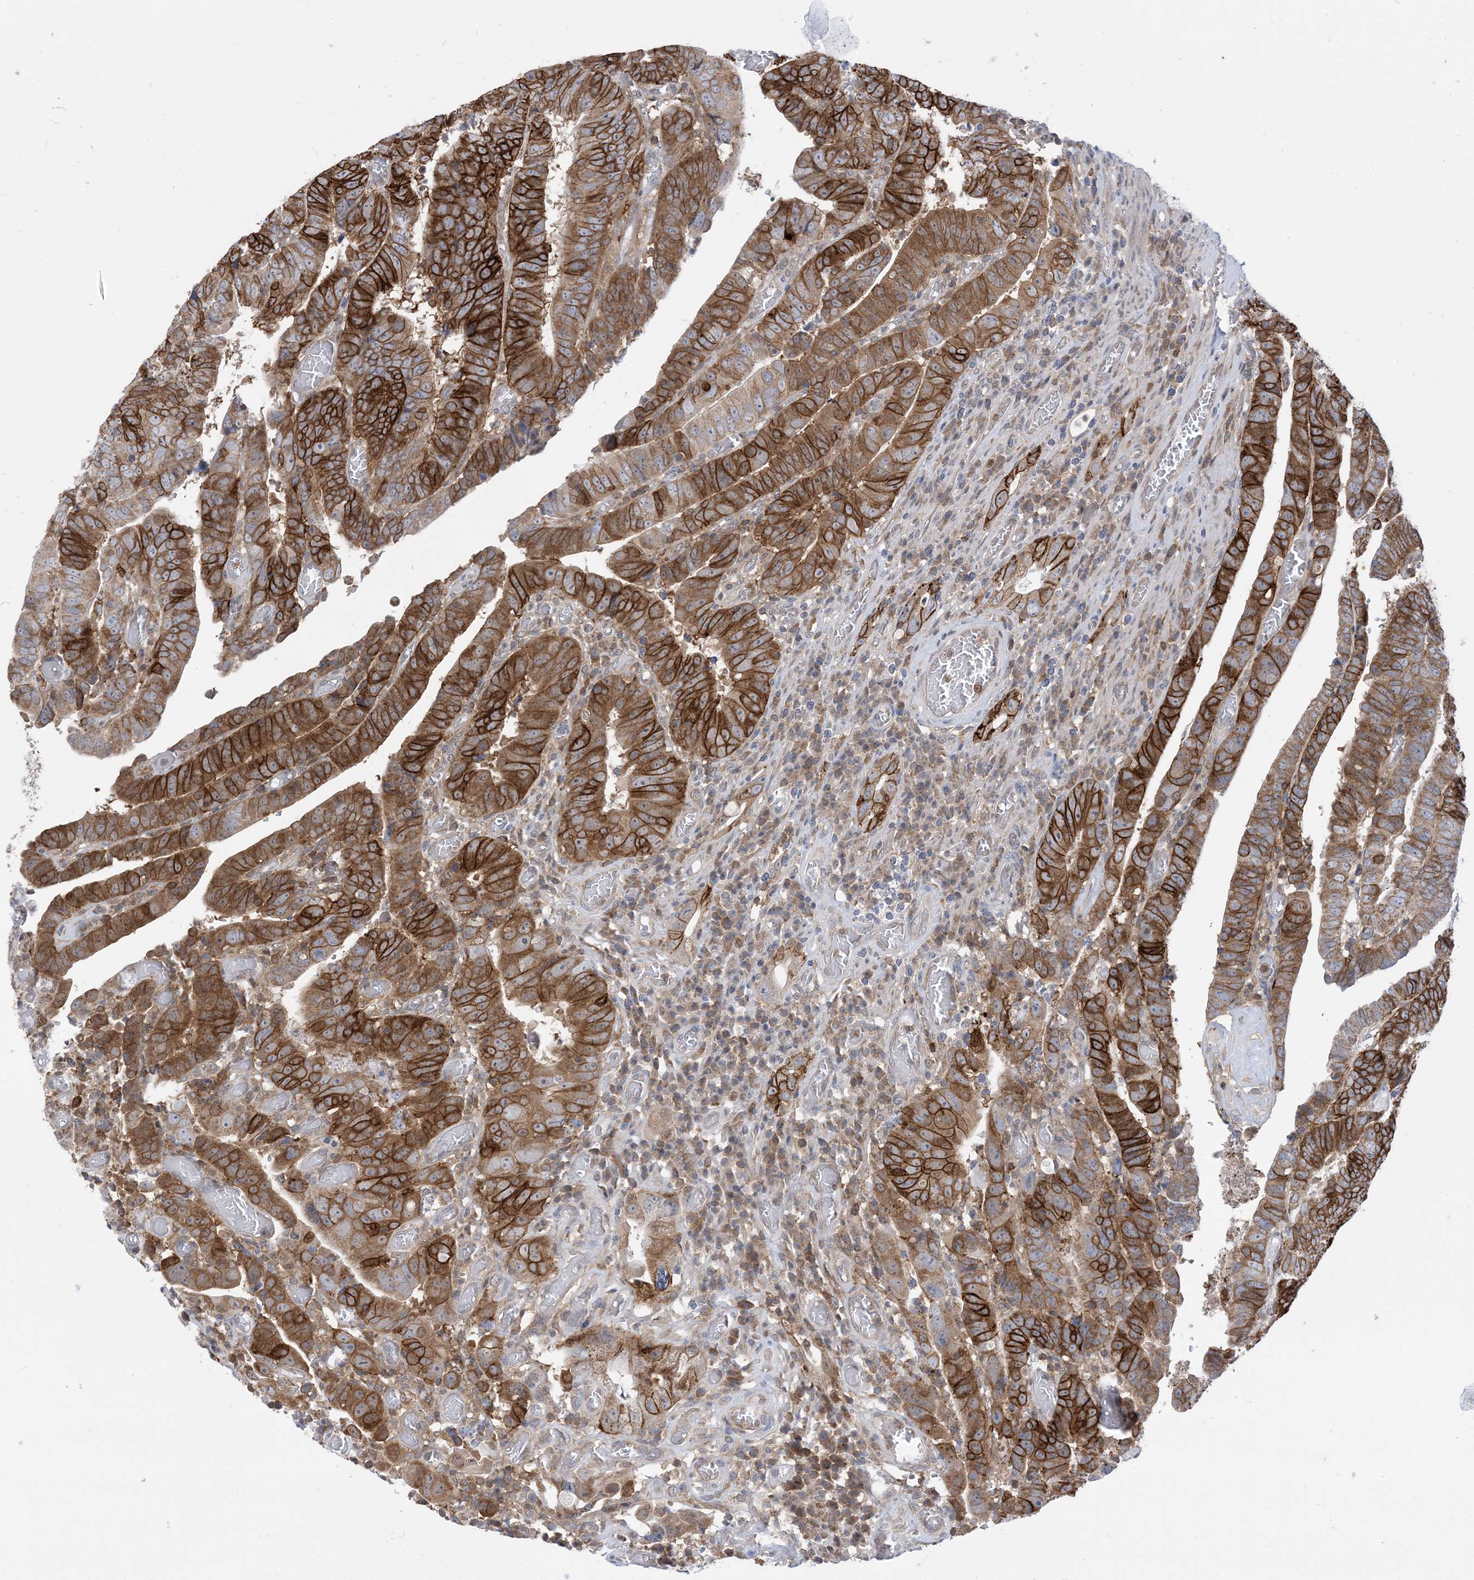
{"staining": {"intensity": "strong", "quantity": ">75%", "location": "cytoplasmic/membranous"}, "tissue": "colorectal cancer", "cell_type": "Tumor cells", "image_type": "cancer", "snomed": [{"axis": "morphology", "description": "Normal tissue, NOS"}, {"axis": "morphology", "description": "Adenocarcinoma, NOS"}, {"axis": "topography", "description": "Rectum"}], "caption": "Approximately >75% of tumor cells in colorectal cancer exhibit strong cytoplasmic/membranous protein positivity as visualized by brown immunohistochemical staining.", "gene": "CASP4", "patient": {"sex": "female", "age": 65}}